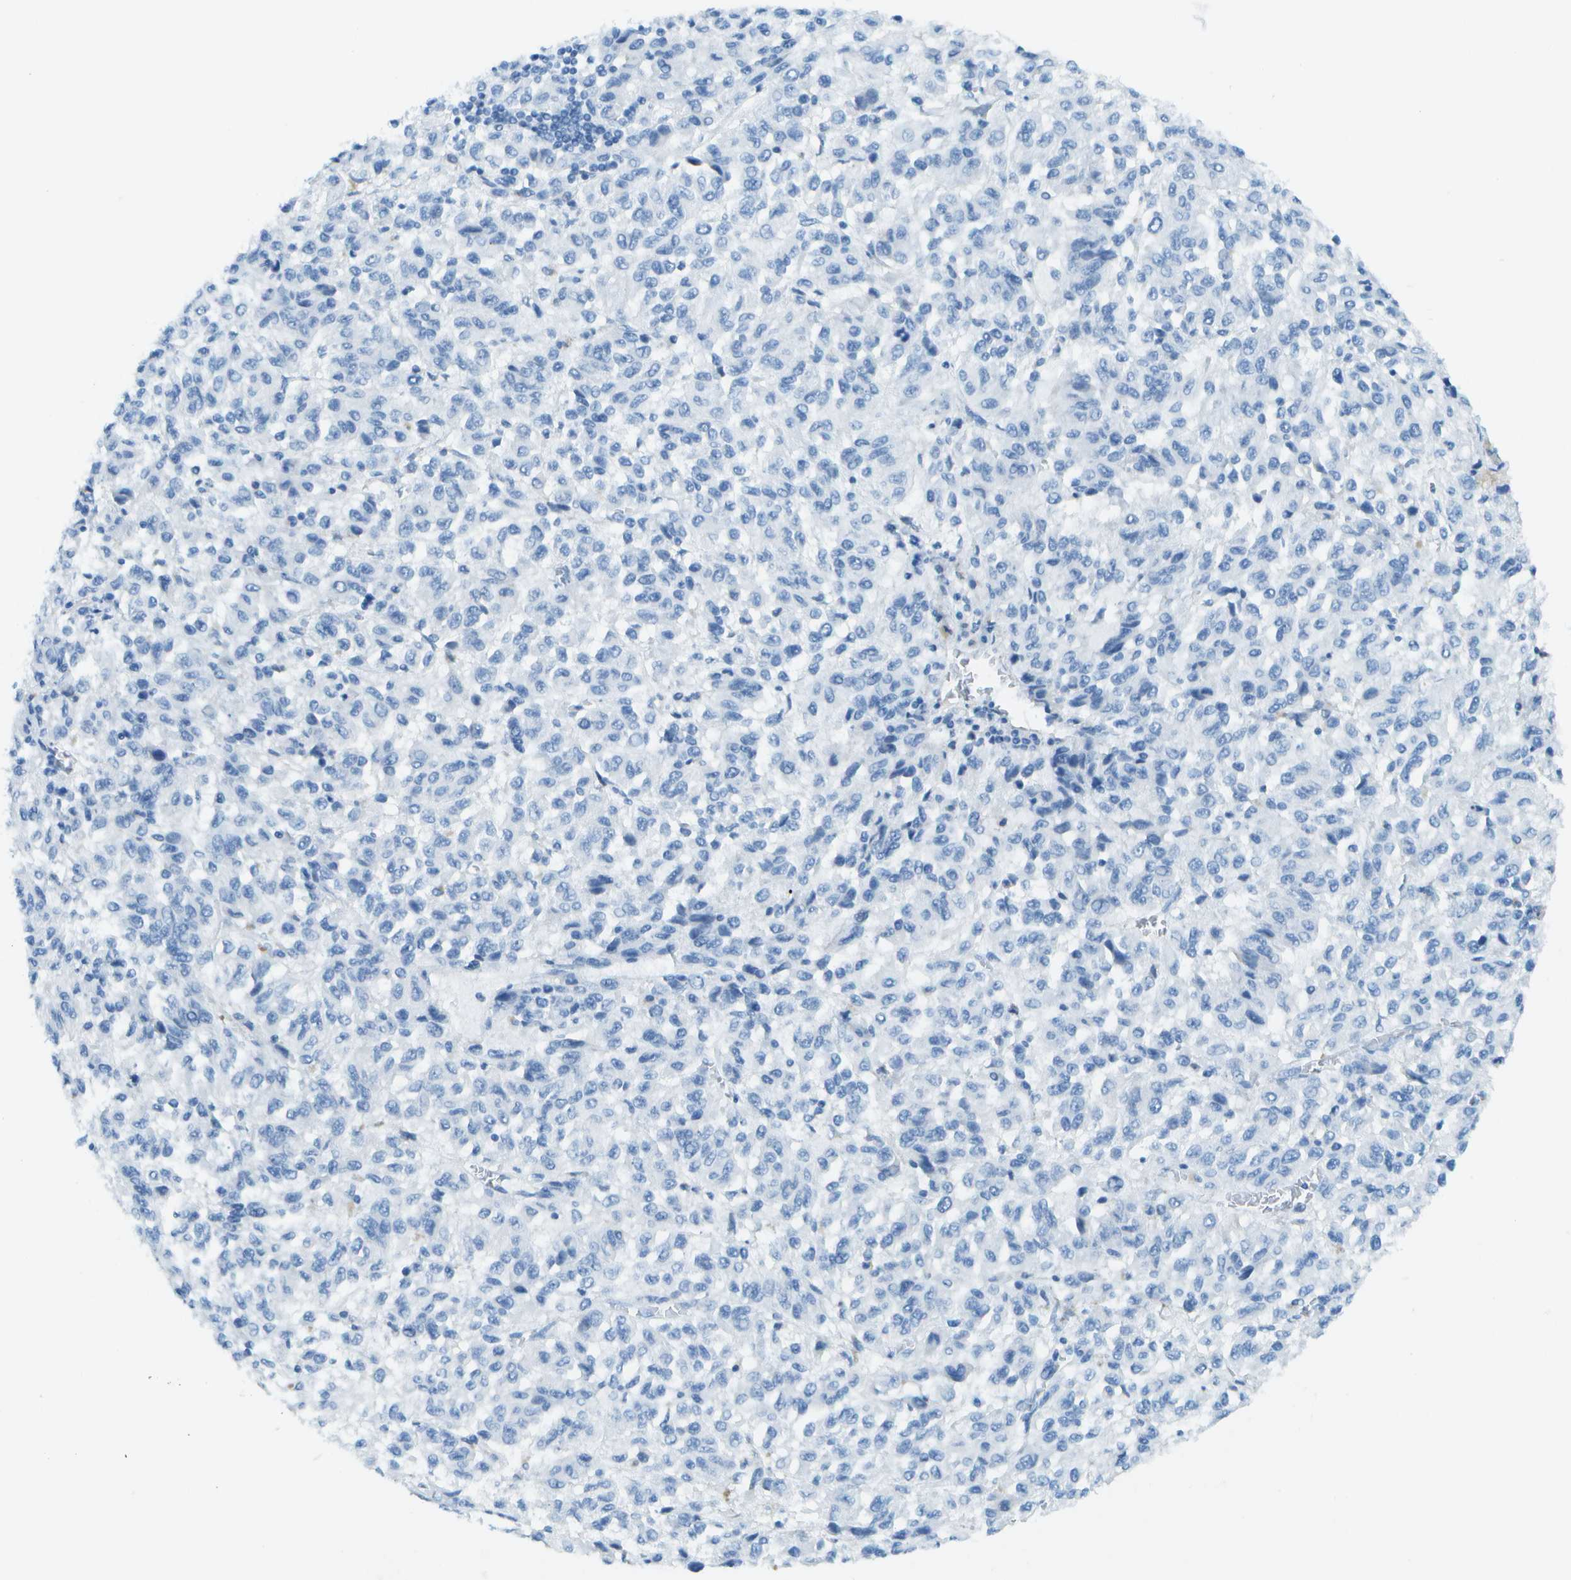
{"staining": {"intensity": "negative", "quantity": "none", "location": "none"}, "tissue": "melanoma", "cell_type": "Tumor cells", "image_type": "cancer", "snomed": [{"axis": "morphology", "description": "Malignant melanoma, Metastatic site"}, {"axis": "topography", "description": "Lung"}], "caption": "This is an immunohistochemistry image of melanoma. There is no positivity in tumor cells.", "gene": "C1S", "patient": {"sex": "male", "age": 64}}